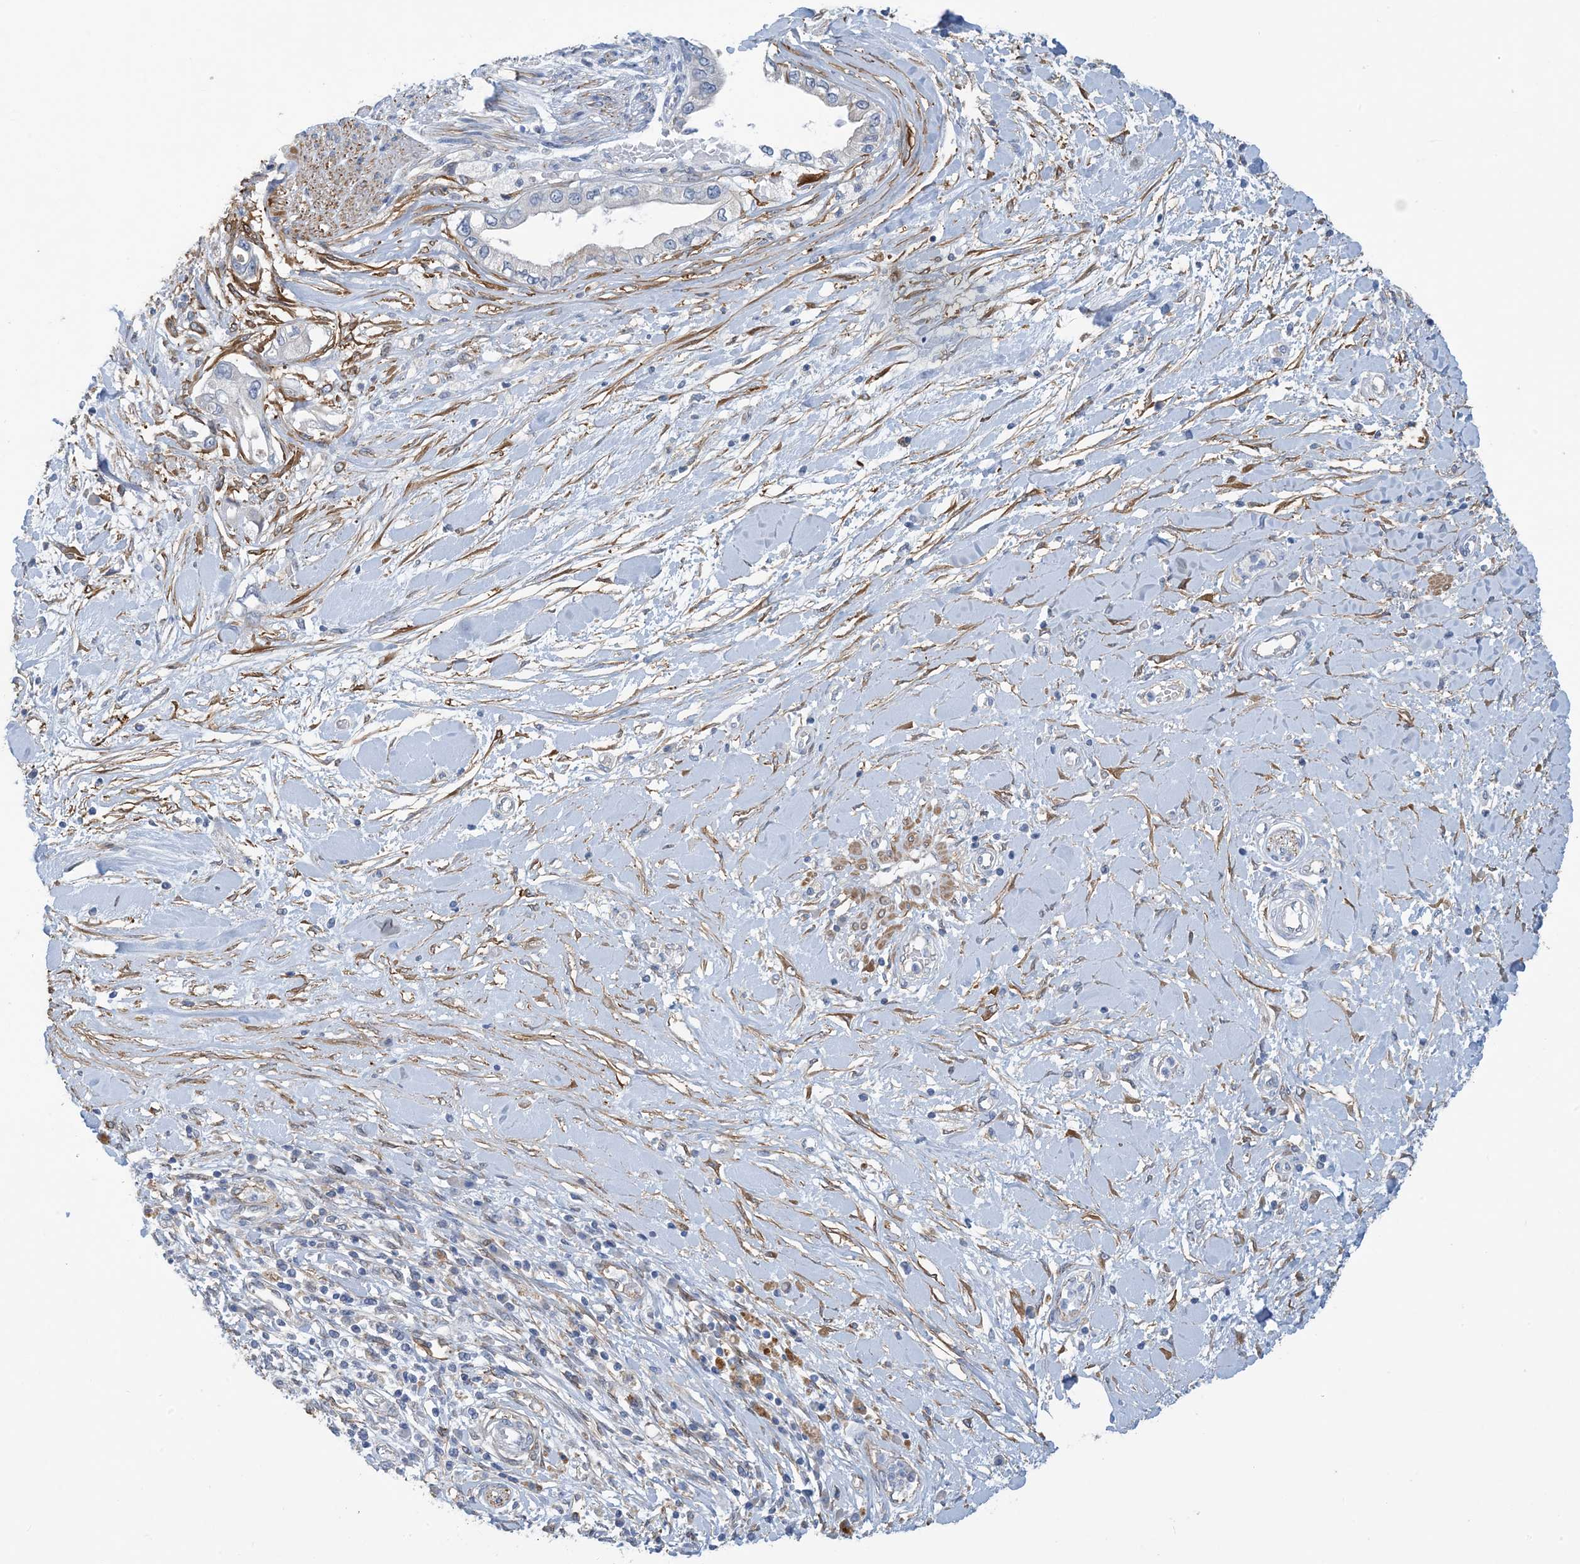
{"staining": {"intensity": "negative", "quantity": "none", "location": "none"}, "tissue": "pancreatic cancer", "cell_type": "Tumor cells", "image_type": "cancer", "snomed": [{"axis": "morphology", "description": "Inflammation, NOS"}, {"axis": "morphology", "description": "Adenocarcinoma, NOS"}, {"axis": "topography", "description": "Pancreas"}], "caption": "Immunohistochemical staining of pancreatic cancer (adenocarcinoma) reveals no significant expression in tumor cells. The staining was performed using DAB (3,3'-diaminobenzidine) to visualize the protein expression in brown, while the nuclei were stained in blue with hematoxylin (Magnification: 20x).", "gene": "EIF2A", "patient": {"sex": "female", "age": 56}}